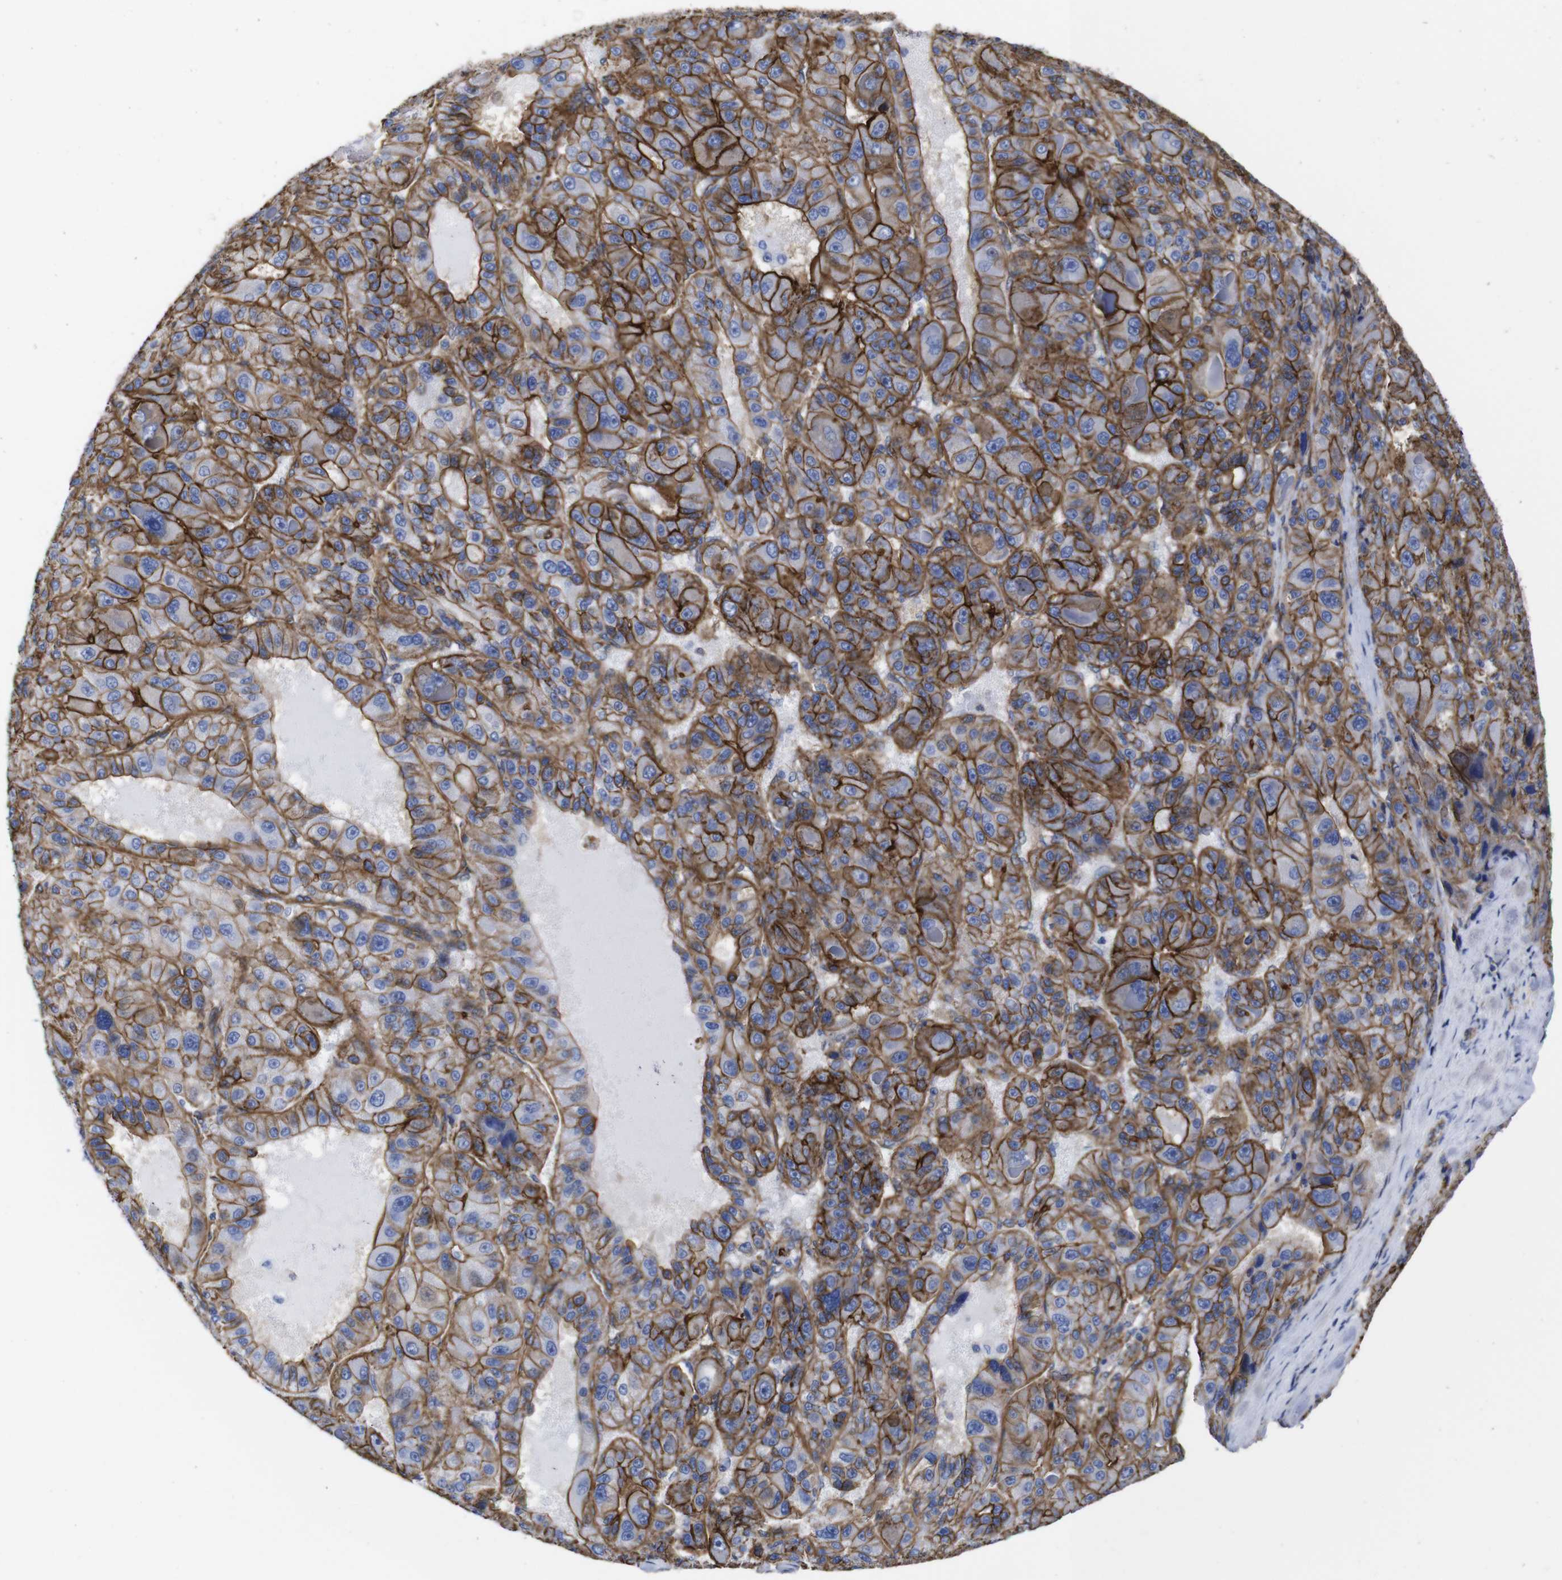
{"staining": {"intensity": "strong", "quantity": ">75%", "location": "cytoplasmic/membranous"}, "tissue": "liver cancer", "cell_type": "Tumor cells", "image_type": "cancer", "snomed": [{"axis": "morphology", "description": "Carcinoma, Hepatocellular, NOS"}, {"axis": "topography", "description": "Liver"}], "caption": "Tumor cells display high levels of strong cytoplasmic/membranous positivity in about >75% of cells in hepatocellular carcinoma (liver). The staining was performed using DAB (3,3'-diaminobenzidine) to visualize the protein expression in brown, while the nuclei were stained in blue with hematoxylin (Magnification: 20x).", "gene": "SPTBN1", "patient": {"sex": "male", "age": 76}}